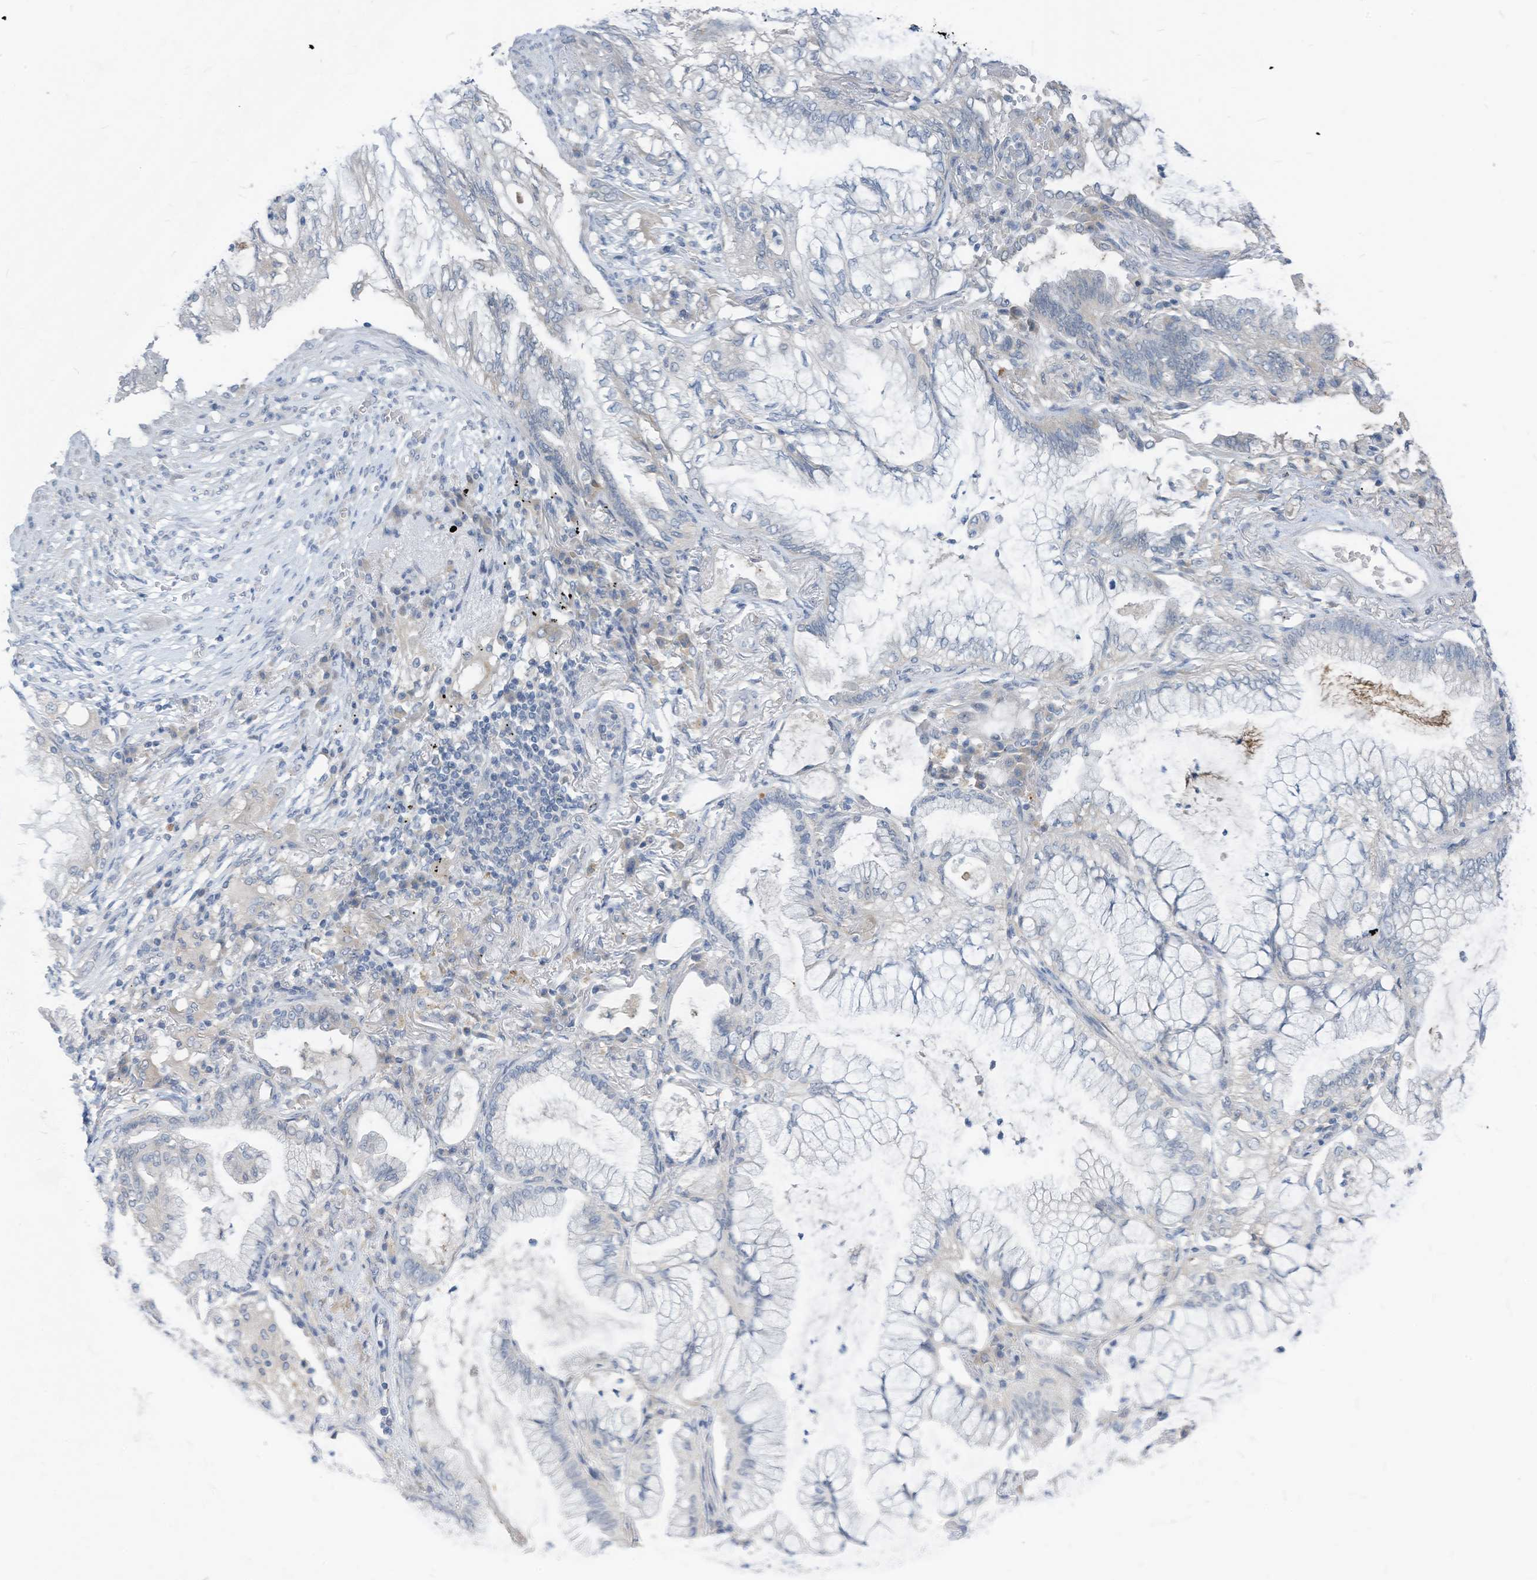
{"staining": {"intensity": "negative", "quantity": "none", "location": "none"}, "tissue": "lung cancer", "cell_type": "Tumor cells", "image_type": "cancer", "snomed": [{"axis": "morphology", "description": "Adenocarcinoma, NOS"}, {"axis": "topography", "description": "Lung"}], "caption": "DAB (3,3'-diaminobenzidine) immunohistochemical staining of human lung cancer (adenocarcinoma) shows no significant positivity in tumor cells.", "gene": "LDAH", "patient": {"sex": "female", "age": 70}}